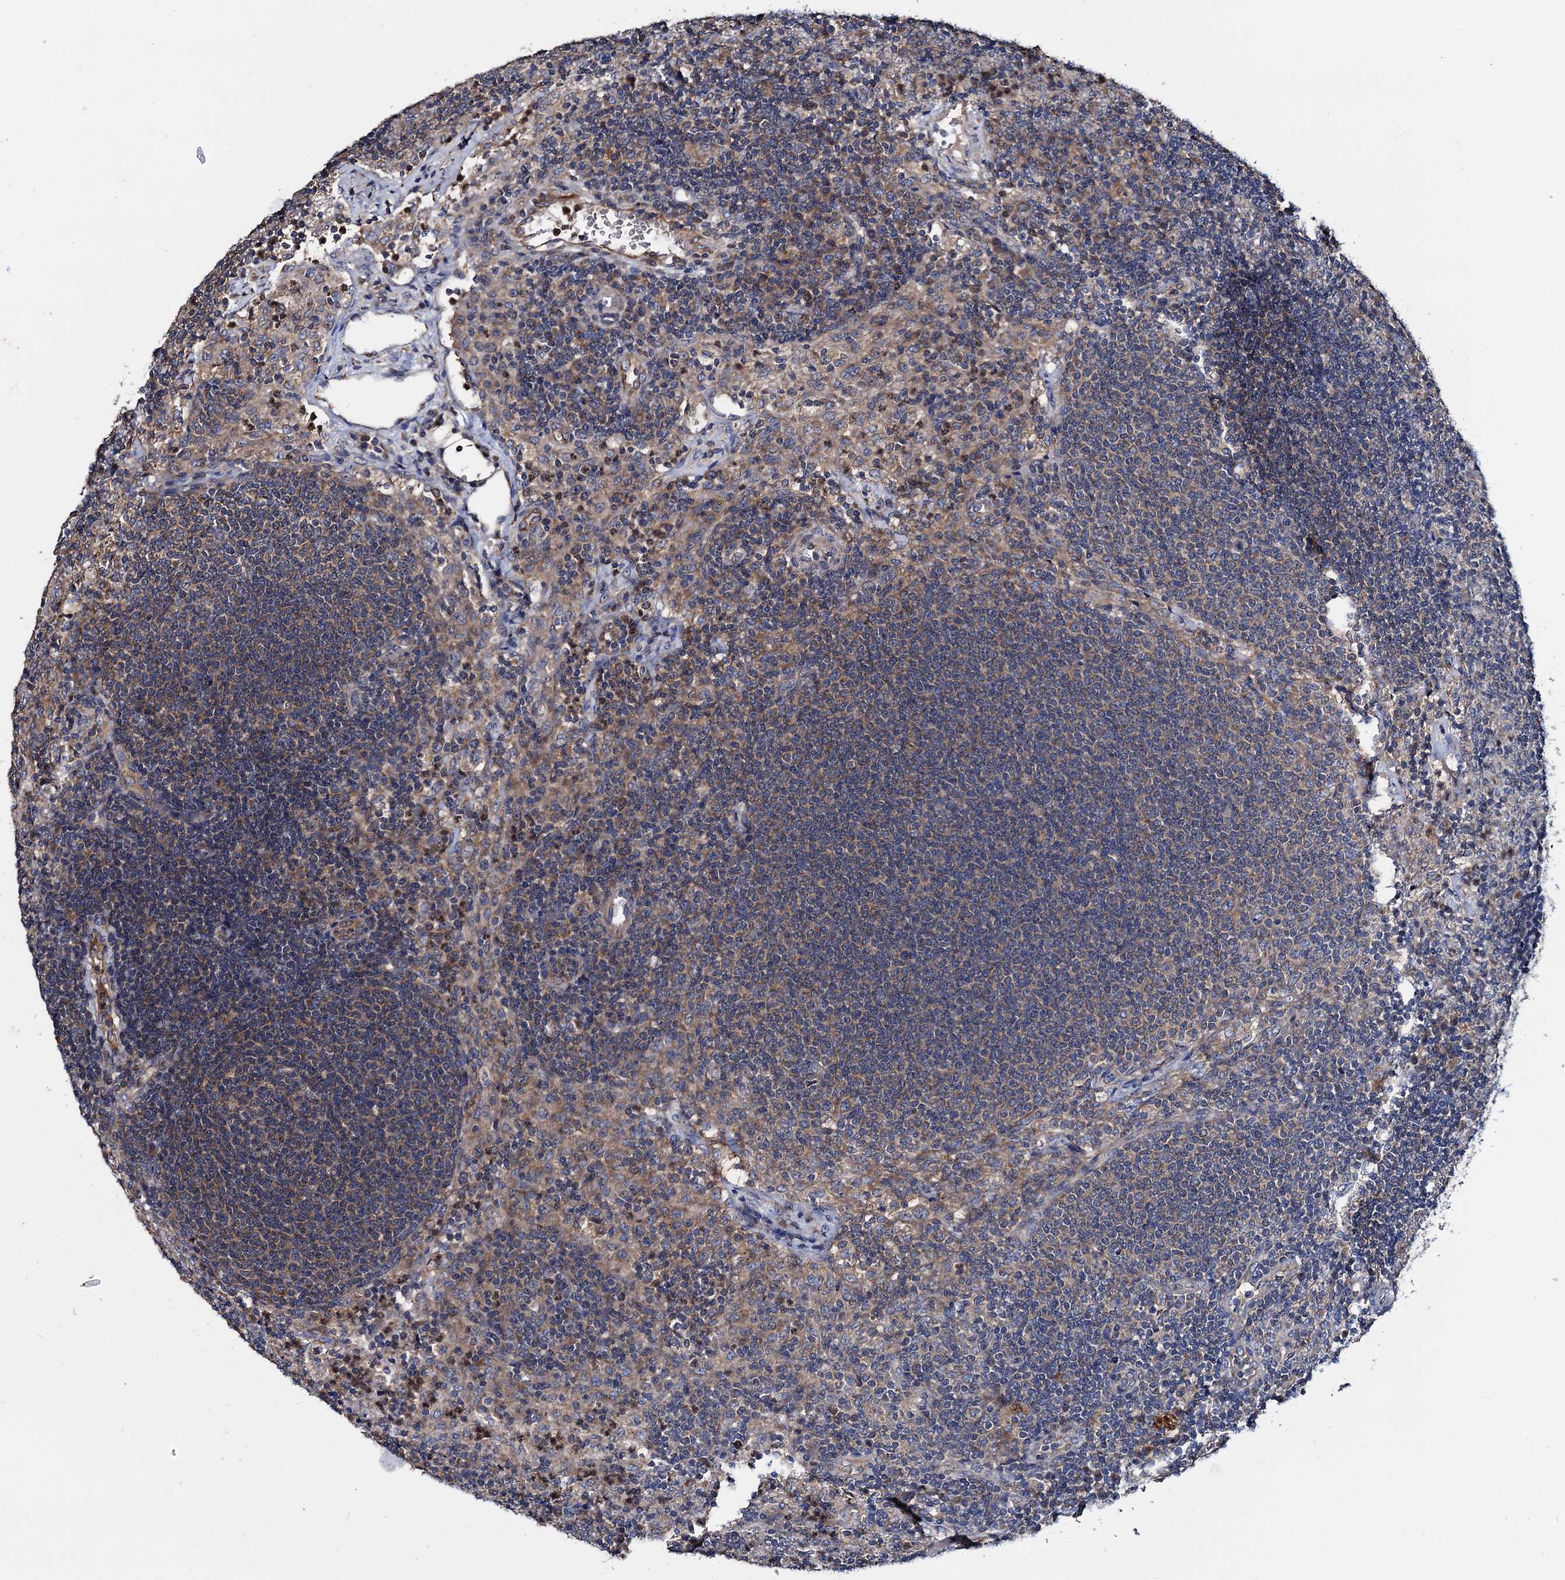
{"staining": {"intensity": "weak", "quantity": ">75%", "location": "cytoplasmic/membranous"}, "tissue": "lymph node", "cell_type": "Germinal center cells", "image_type": "normal", "snomed": [{"axis": "morphology", "description": "Normal tissue, NOS"}, {"axis": "topography", "description": "Lymph node"}], "caption": "Unremarkable lymph node reveals weak cytoplasmic/membranous staining in about >75% of germinal center cells, visualized by immunohistochemistry.", "gene": "CEP192", "patient": {"sex": "female", "age": 70}}